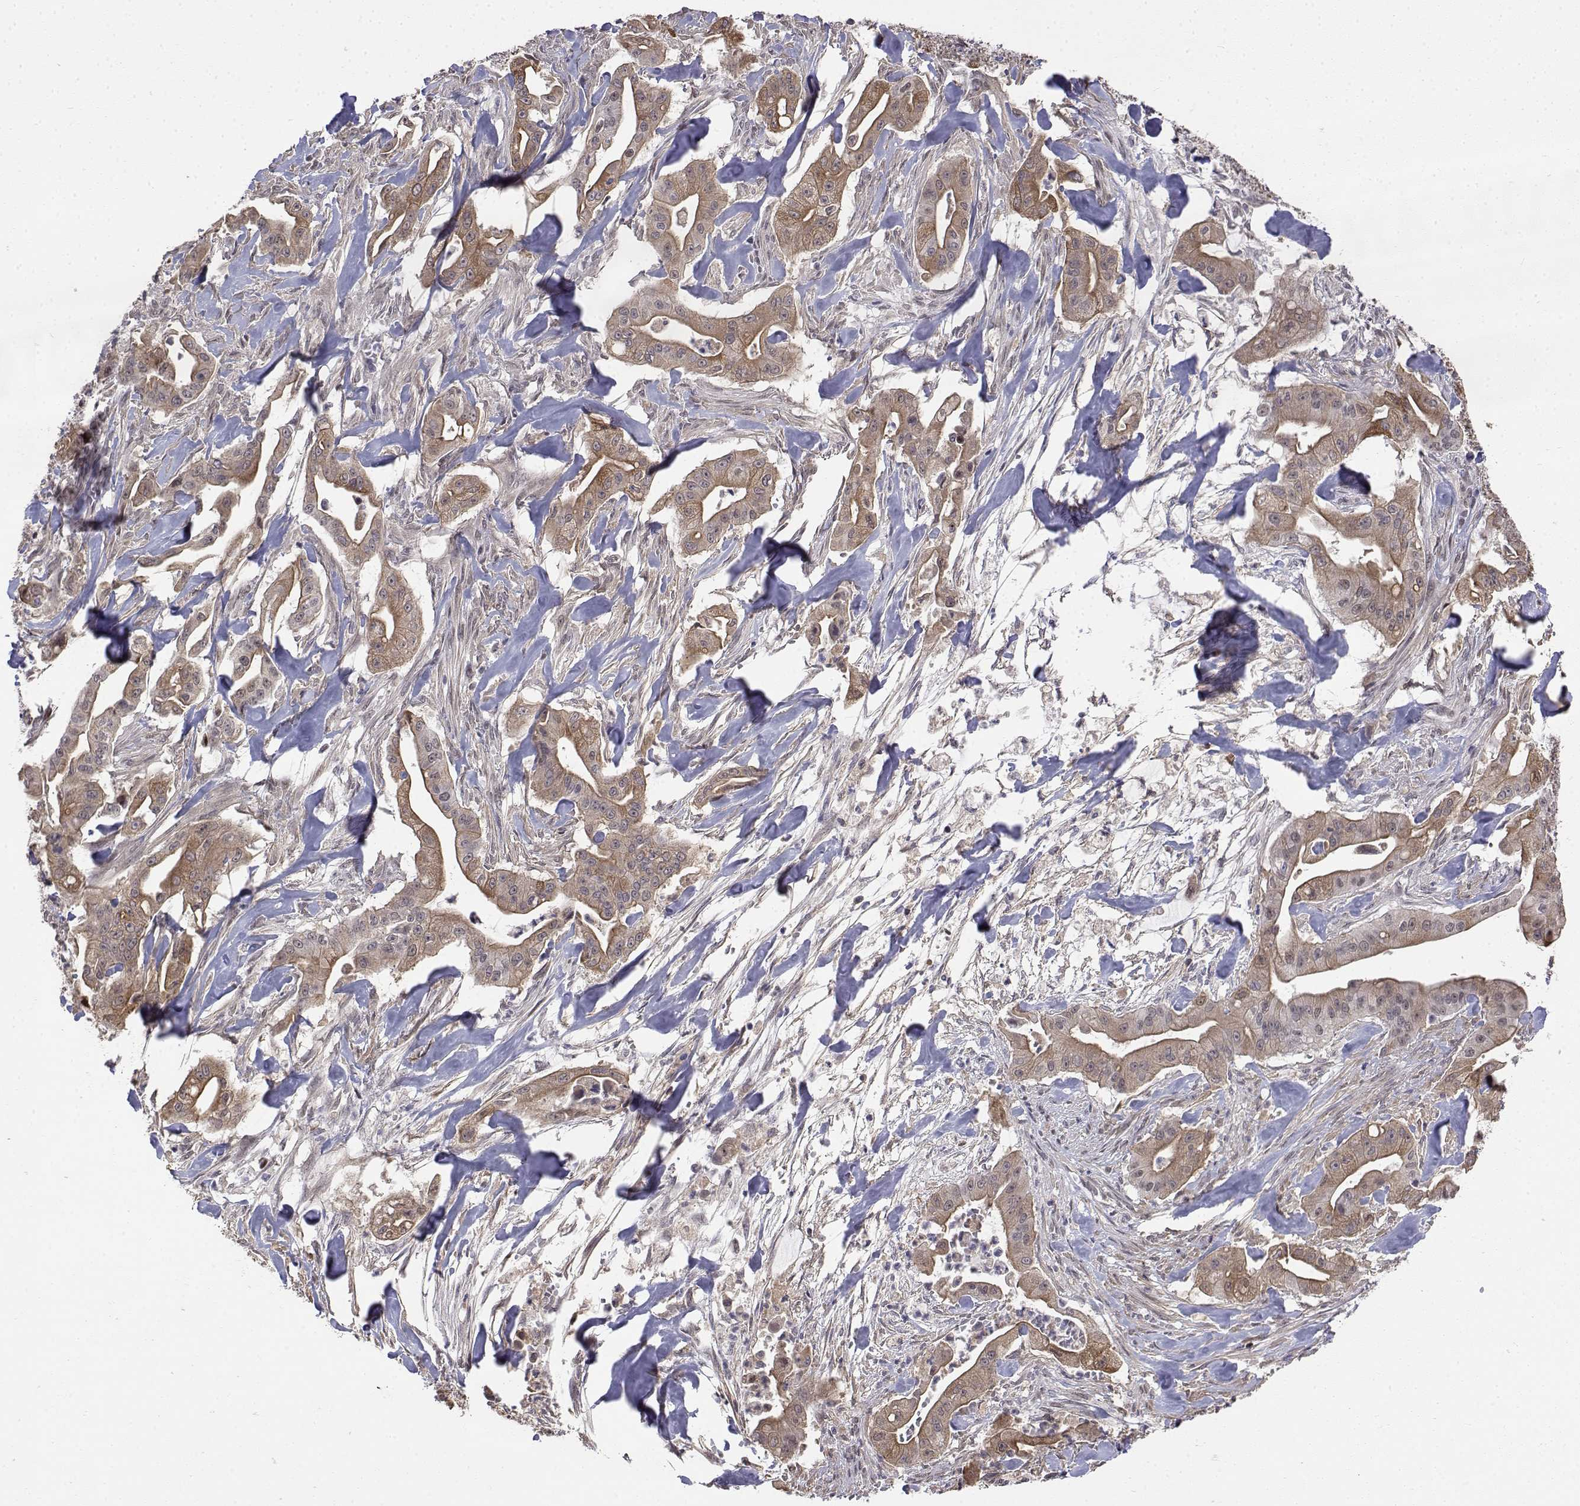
{"staining": {"intensity": "weak", "quantity": "25%-75%", "location": "cytoplasmic/membranous"}, "tissue": "pancreatic cancer", "cell_type": "Tumor cells", "image_type": "cancer", "snomed": [{"axis": "morphology", "description": "Normal tissue, NOS"}, {"axis": "morphology", "description": "Inflammation, NOS"}, {"axis": "morphology", "description": "Adenocarcinoma, NOS"}, {"axis": "topography", "description": "Pancreas"}], "caption": "Tumor cells show weak cytoplasmic/membranous staining in approximately 25%-75% of cells in pancreatic cancer. (DAB (3,3'-diaminobenzidine) IHC with brightfield microscopy, high magnification).", "gene": "ITGA7", "patient": {"sex": "male", "age": 57}}